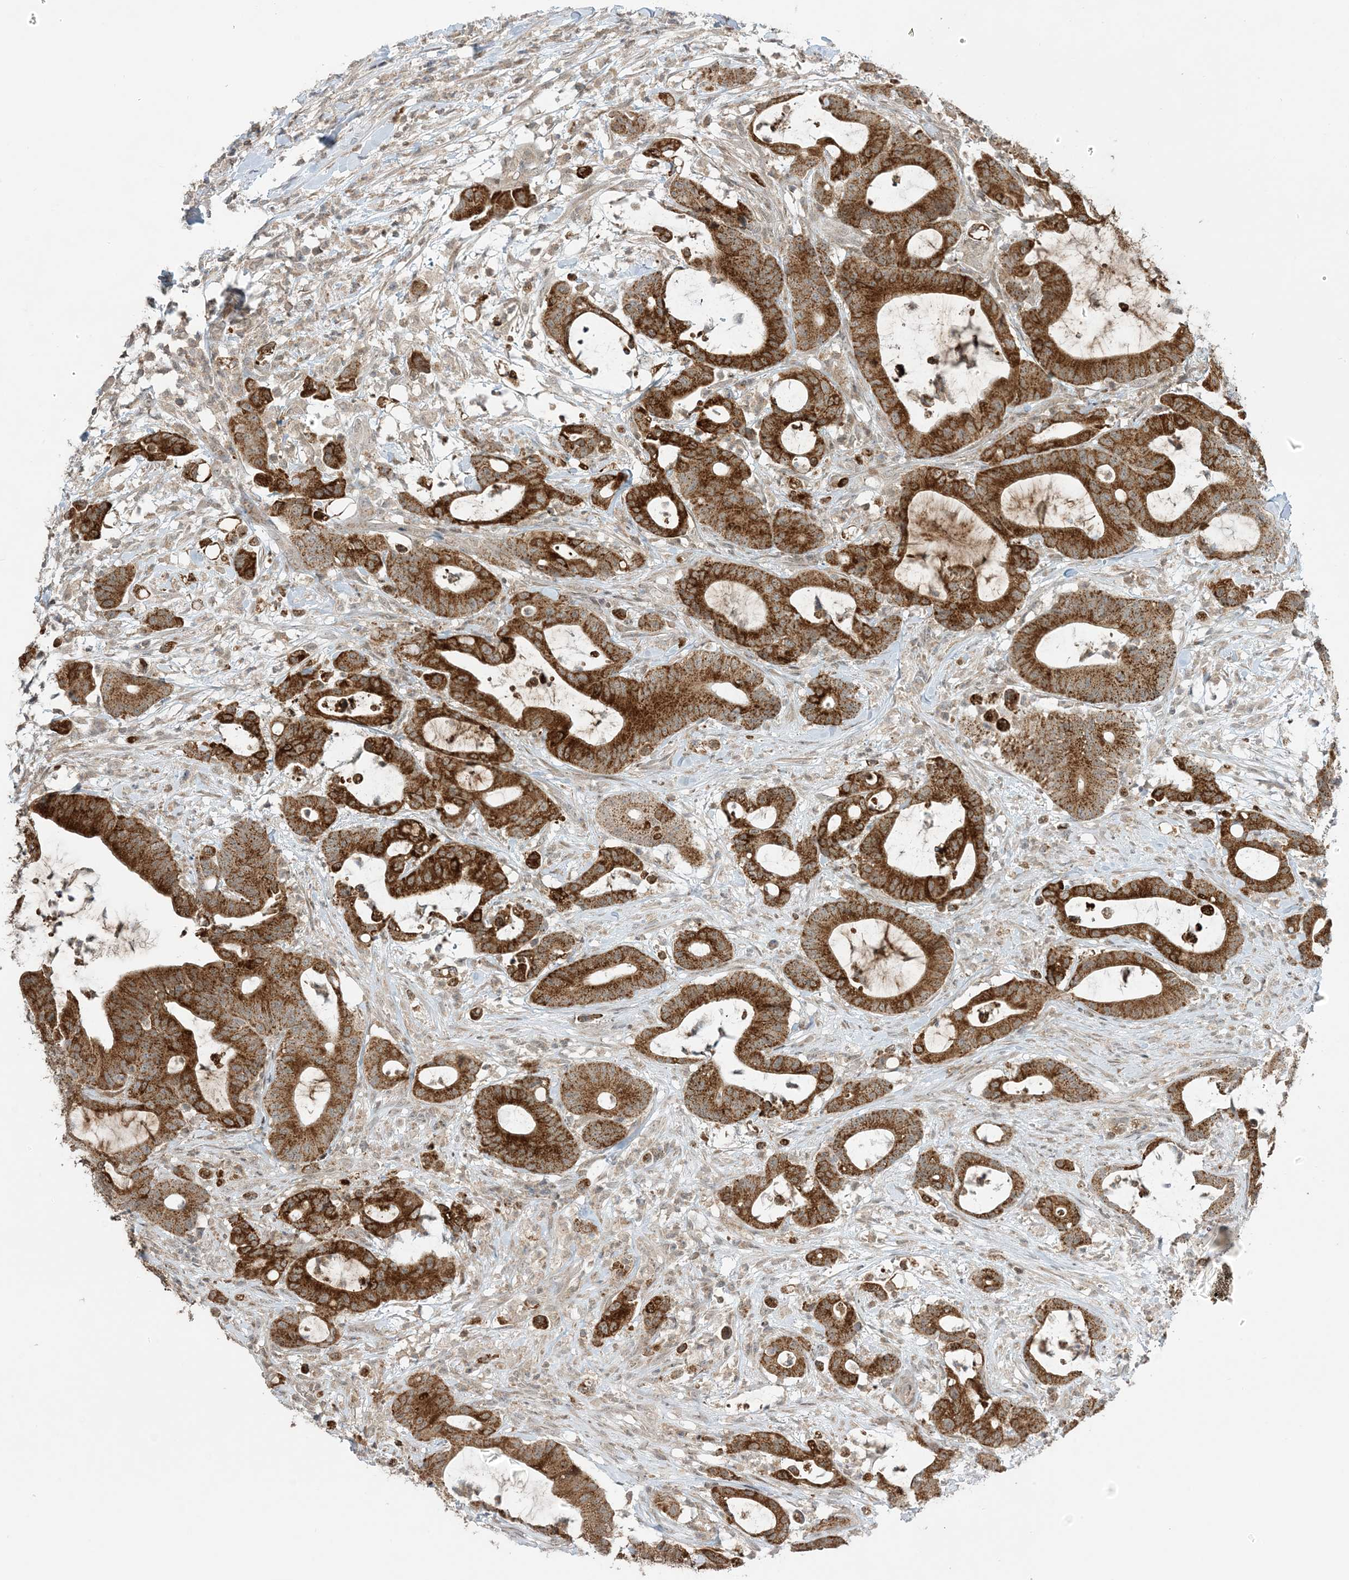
{"staining": {"intensity": "strong", "quantity": ">75%", "location": "cytoplasmic/membranous"}, "tissue": "colorectal cancer", "cell_type": "Tumor cells", "image_type": "cancer", "snomed": [{"axis": "morphology", "description": "Adenocarcinoma, NOS"}, {"axis": "topography", "description": "Colon"}], "caption": "Colorectal cancer (adenocarcinoma) was stained to show a protein in brown. There is high levels of strong cytoplasmic/membranous positivity in about >75% of tumor cells. (DAB (3,3'-diaminobenzidine) IHC, brown staining for protein, blue staining for nuclei).", "gene": "PHLDB2", "patient": {"sex": "female", "age": 84}}